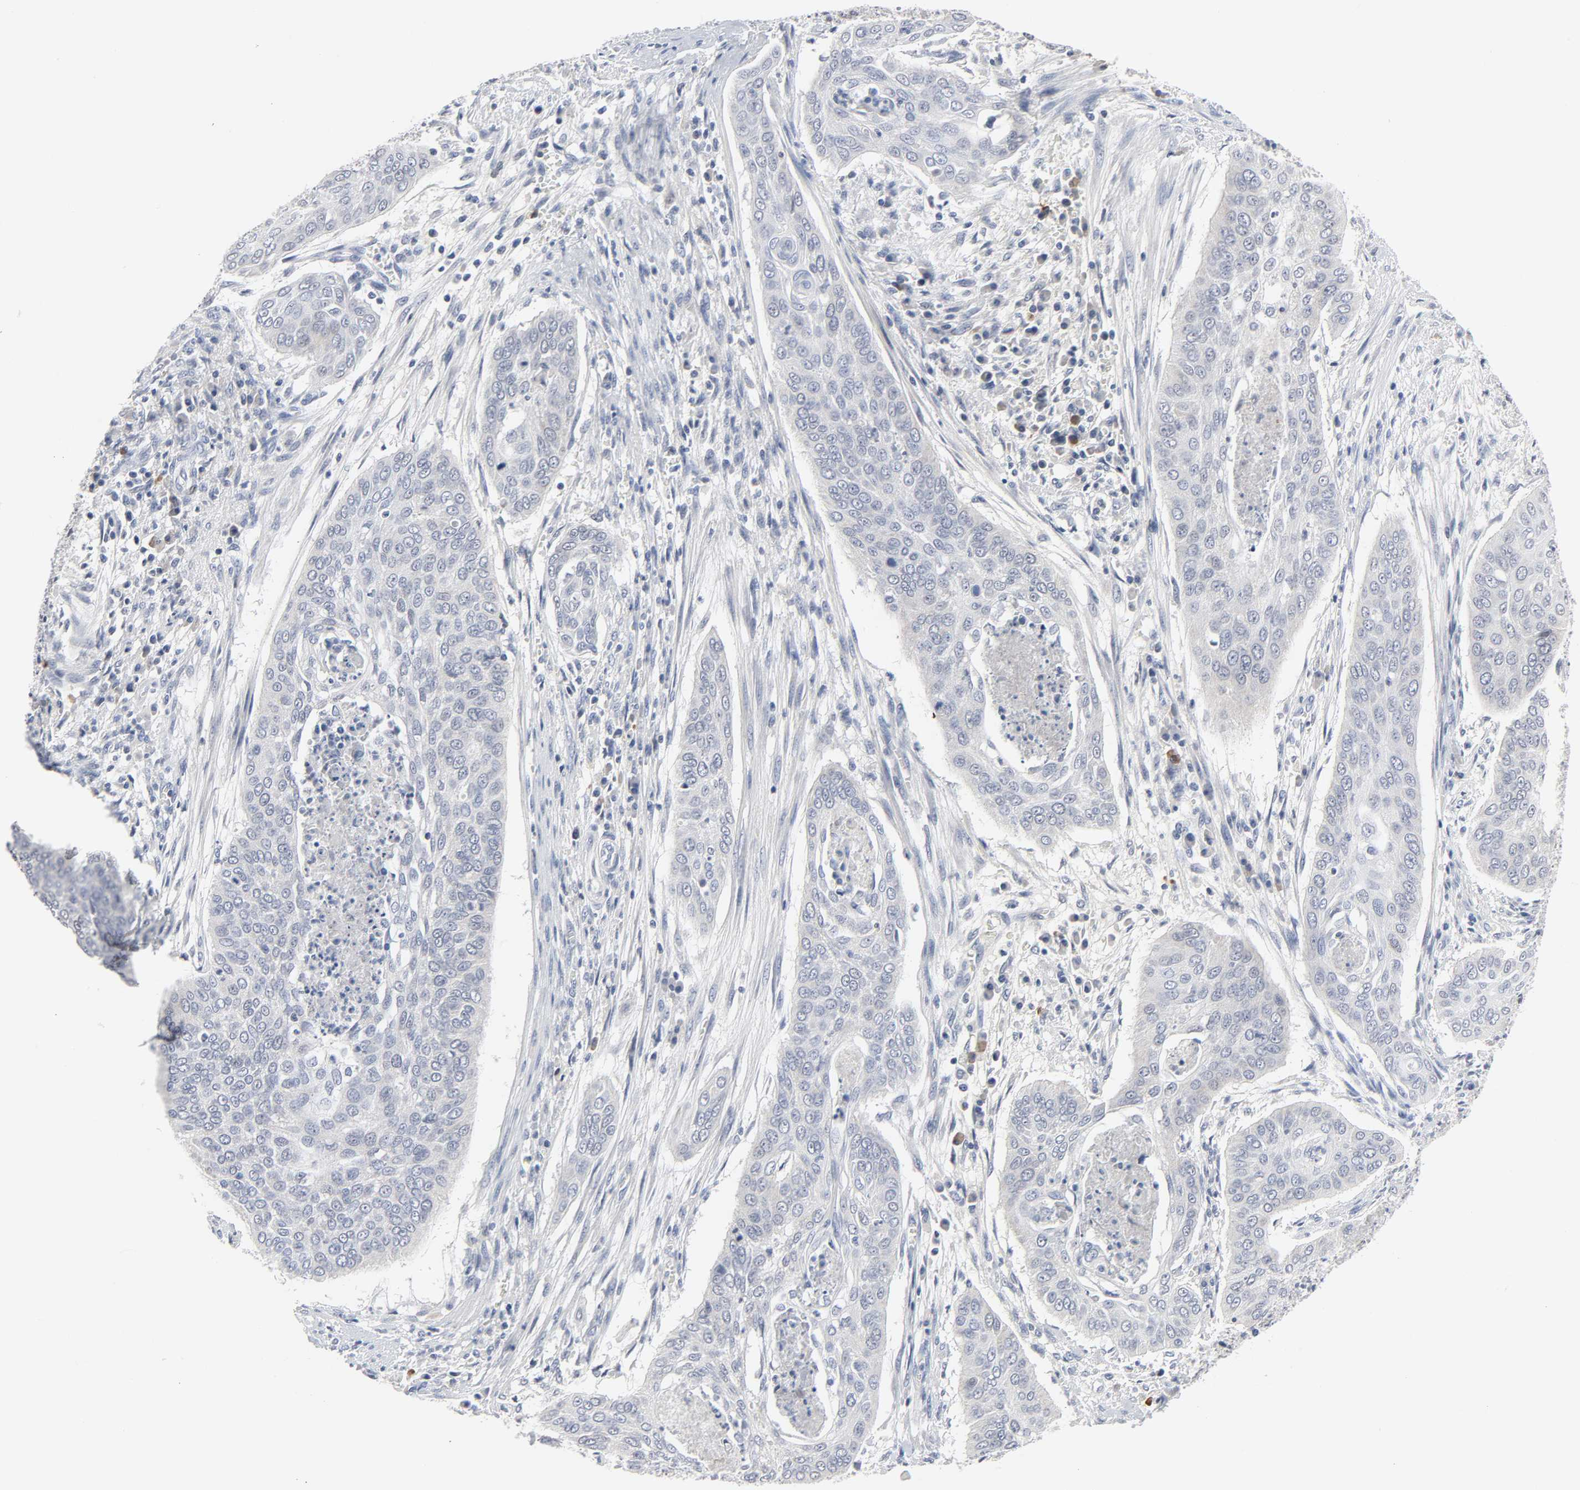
{"staining": {"intensity": "weak", "quantity": ">75%", "location": "cytoplasmic/membranous,nuclear"}, "tissue": "cervical cancer", "cell_type": "Tumor cells", "image_type": "cancer", "snomed": [{"axis": "morphology", "description": "Squamous cell carcinoma, NOS"}, {"axis": "topography", "description": "Cervix"}], "caption": "IHC micrograph of cervical cancer (squamous cell carcinoma) stained for a protein (brown), which displays low levels of weak cytoplasmic/membranous and nuclear positivity in about >75% of tumor cells.", "gene": "WEE1", "patient": {"sex": "female", "age": 39}}